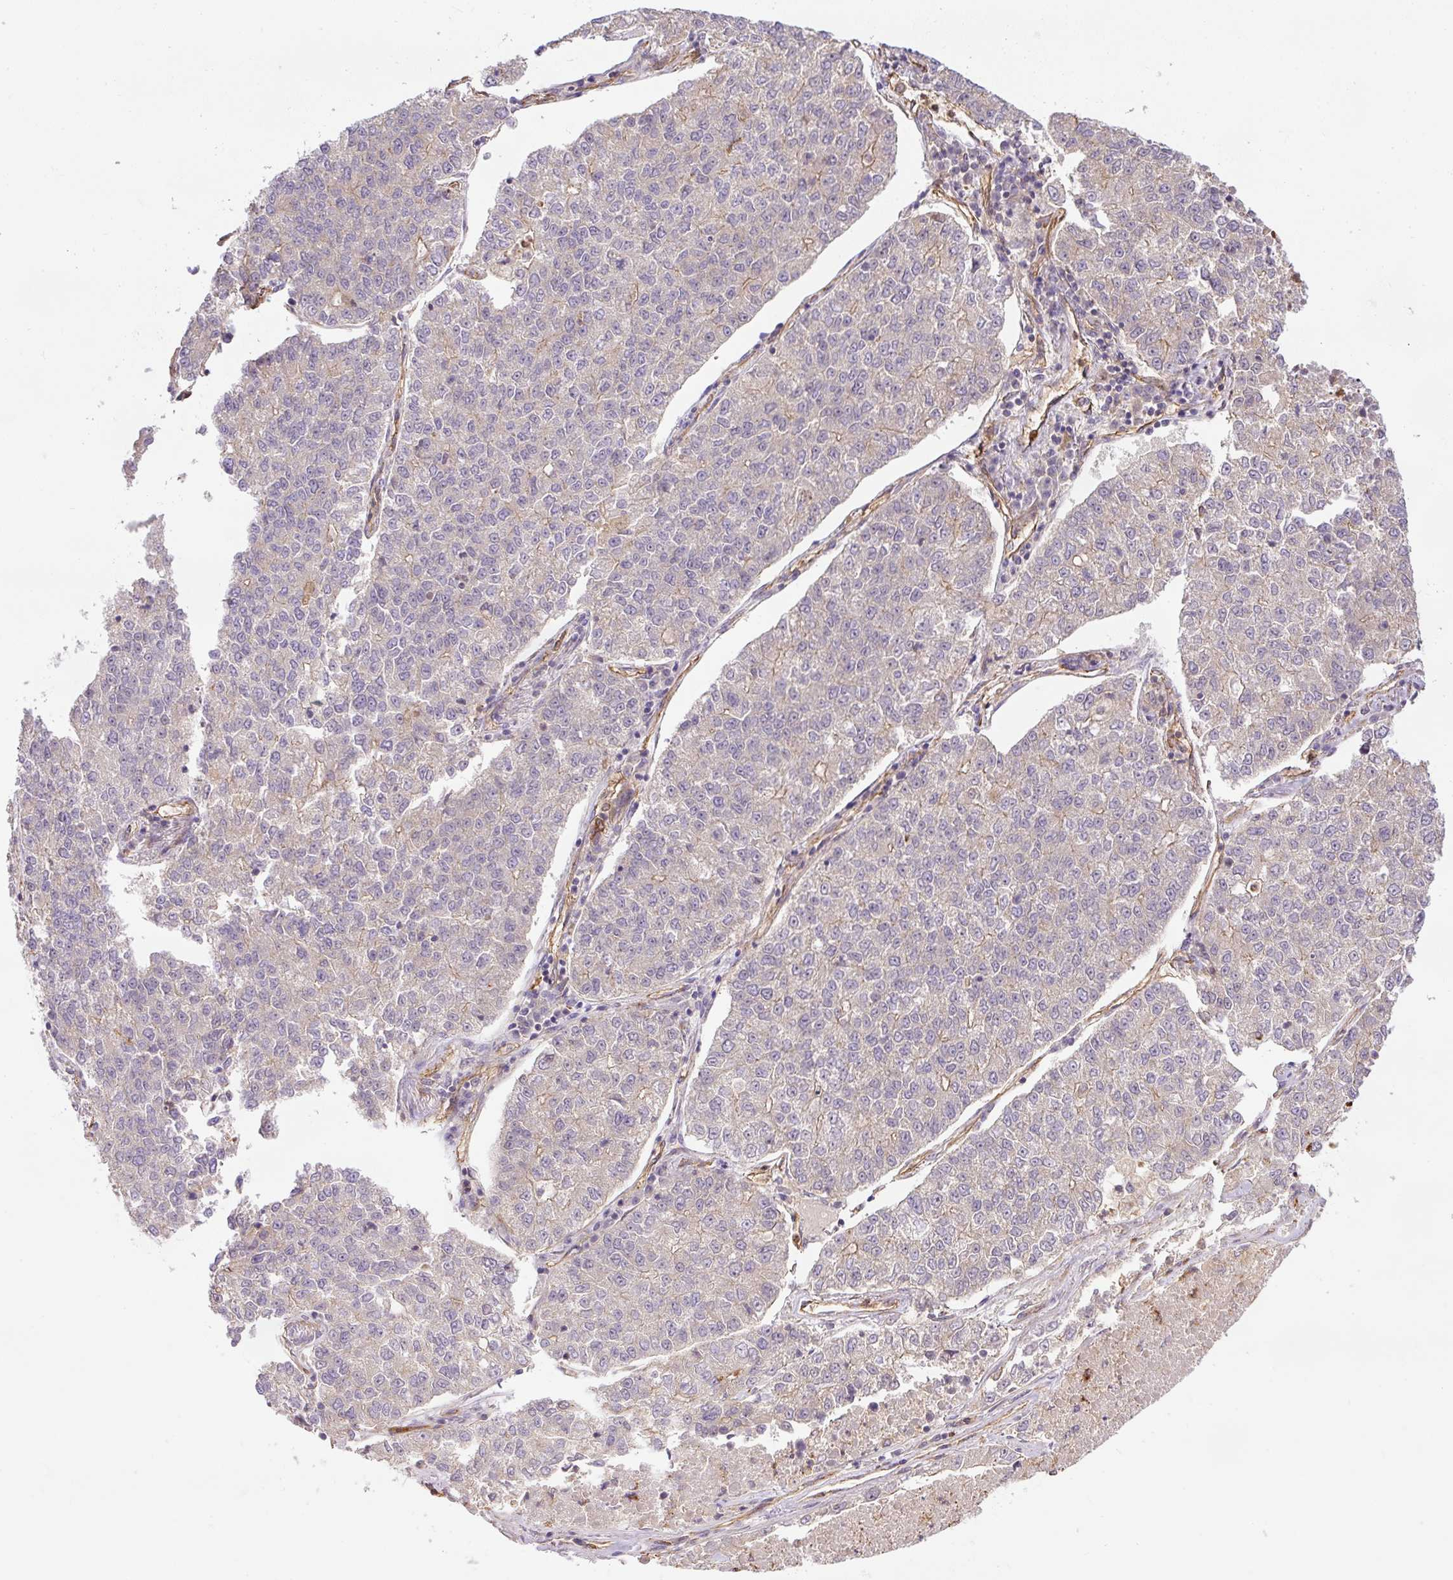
{"staining": {"intensity": "negative", "quantity": "none", "location": "none"}, "tissue": "lung cancer", "cell_type": "Tumor cells", "image_type": "cancer", "snomed": [{"axis": "morphology", "description": "Adenocarcinoma, NOS"}, {"axis": "topography", "description": "Lung"}], "caption": "The histopathology image shows no staining of tumor cells in lung cancer (adenocarcinoma).", "gene": "B3GALT5", "patient": {"sex": "male", "age": 49}}